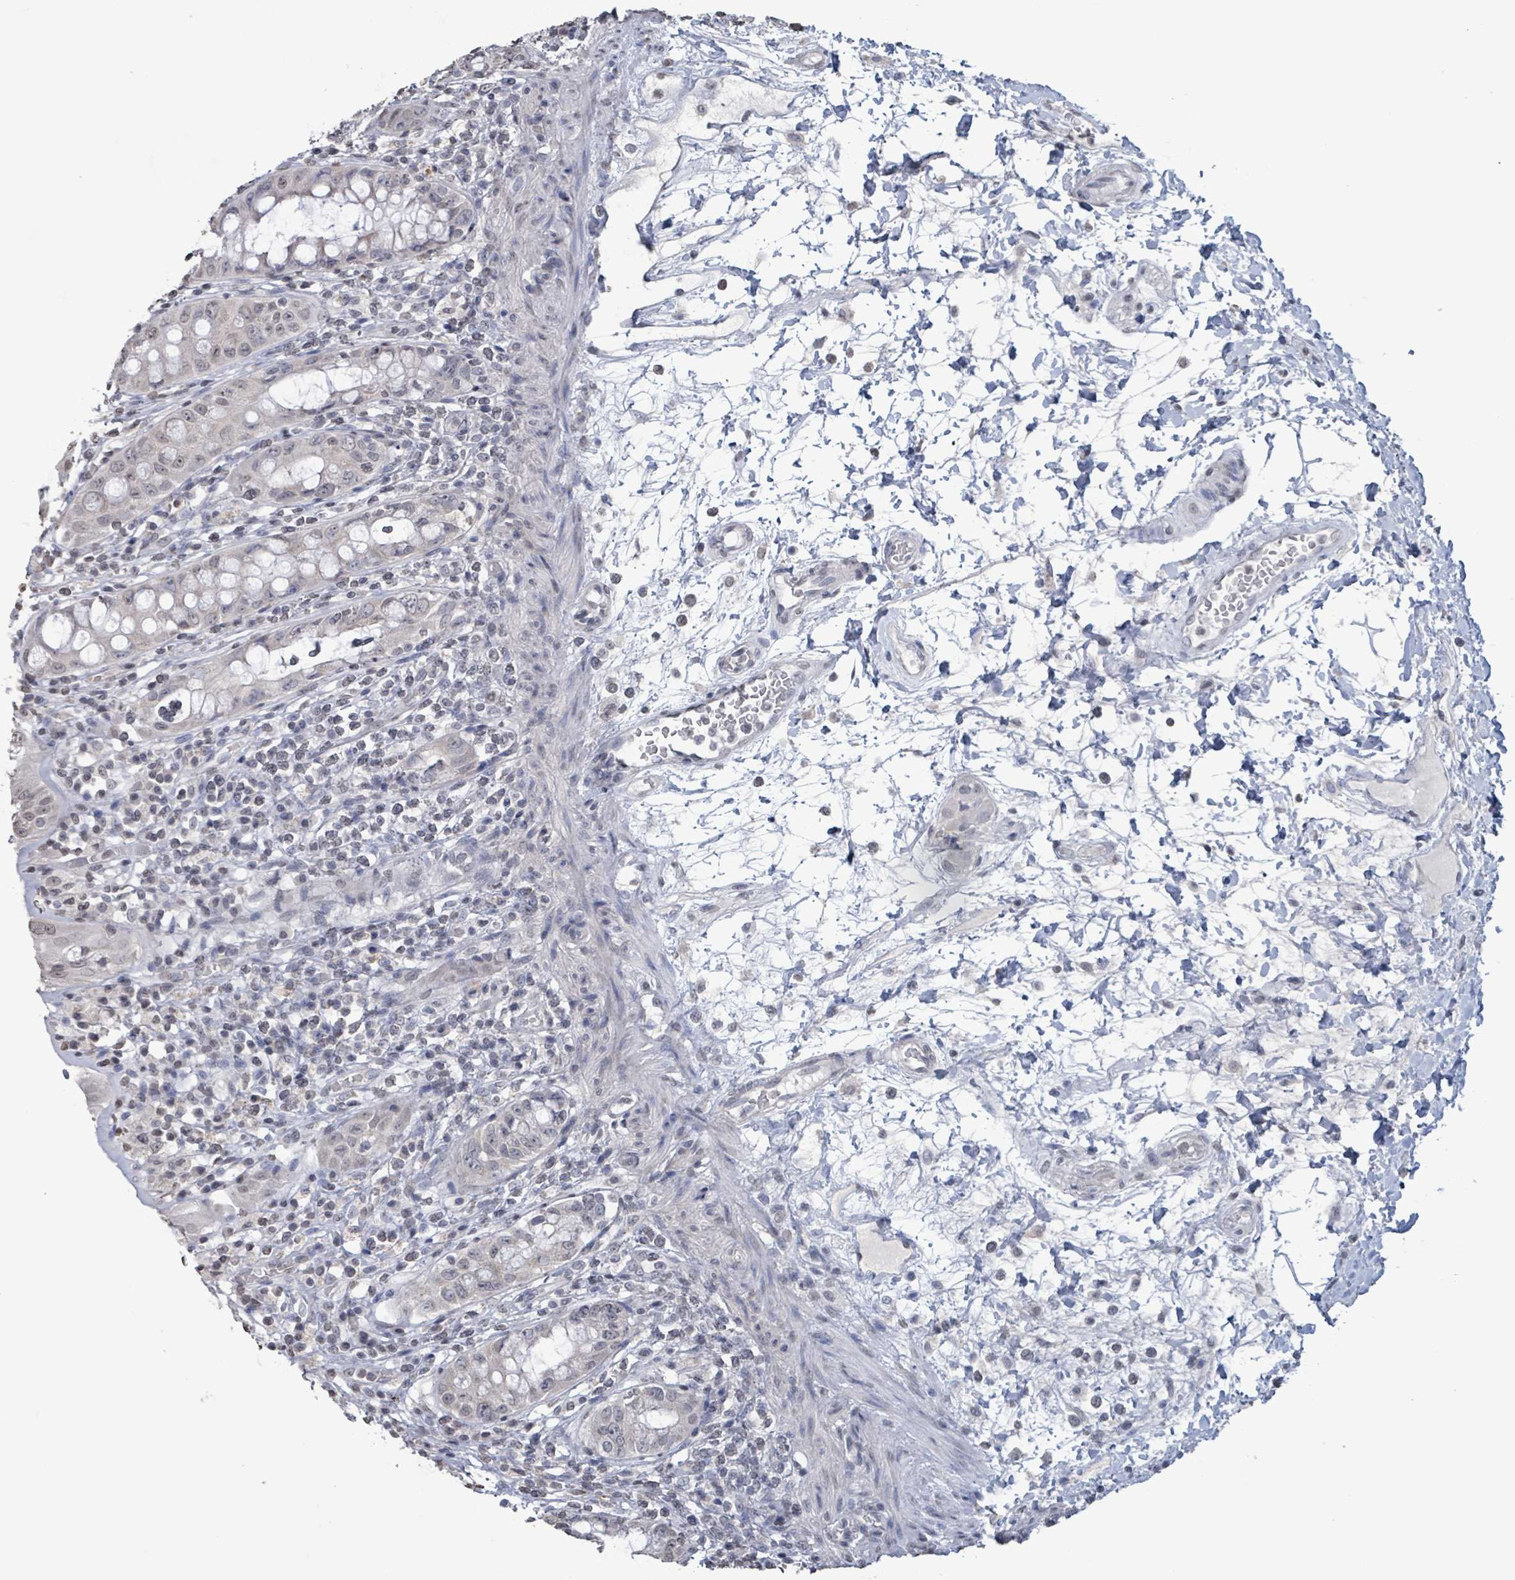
{"staining": {"intensity": "weak", "quantity": "<25%", "location": "nuclear"}, "tissue": "rectum", "cell_type": "Glandular cells", "image_type": "normal", "snomed": [{"axis": "morphology", "description": "Normal tissue, NOS"}, {"axis": "topography", "description": "Rectum"}], "caption": "This is an immunohistochemistry photomicrograph of benign rectum. There is no expression in glandular cells.", "gene": "CA9", "patient": {"sex": "female", "age": 57}}